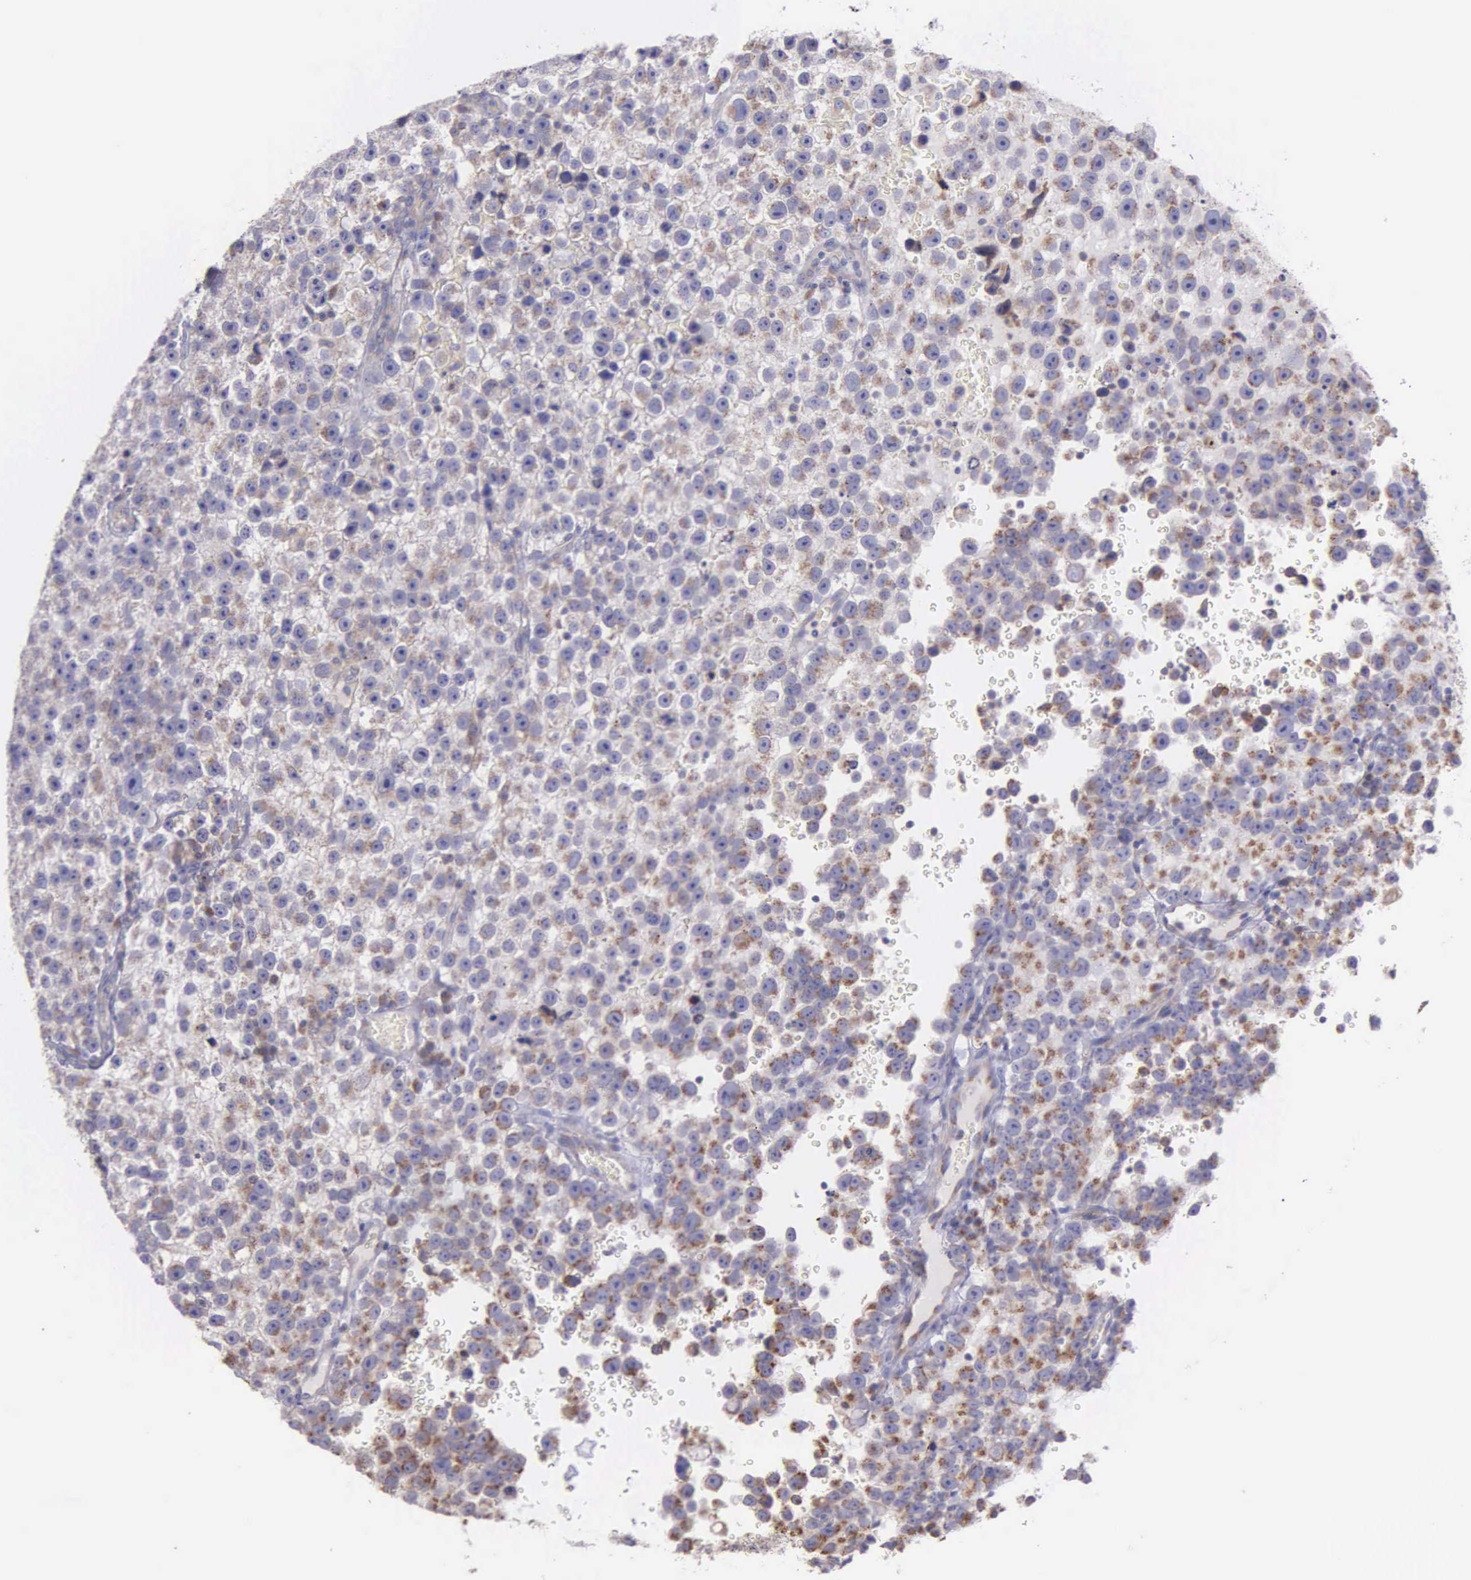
{"staining": {"intensity": "weak", "quantity": "25%-75%", "location": "cytoplasmic/membranous"}, "tissue": "testis cancer", "cell_type": "Tumor cells", "image_type": "cancer", "snomed": [{"axis": "morphology", "description": "Seminoma, NOS"}, {"axis": "topography", "description": "Testis"}], "caption": "Immunohistochemistry (IHC) (DAB) staining of testis cancer (seminoma) displays weak cytoplasmic/membranous protein expression in approximately 25%-75% of tumor cells.", "gene": "MIA2", "patient": {"sex": "male", "age": 33}}